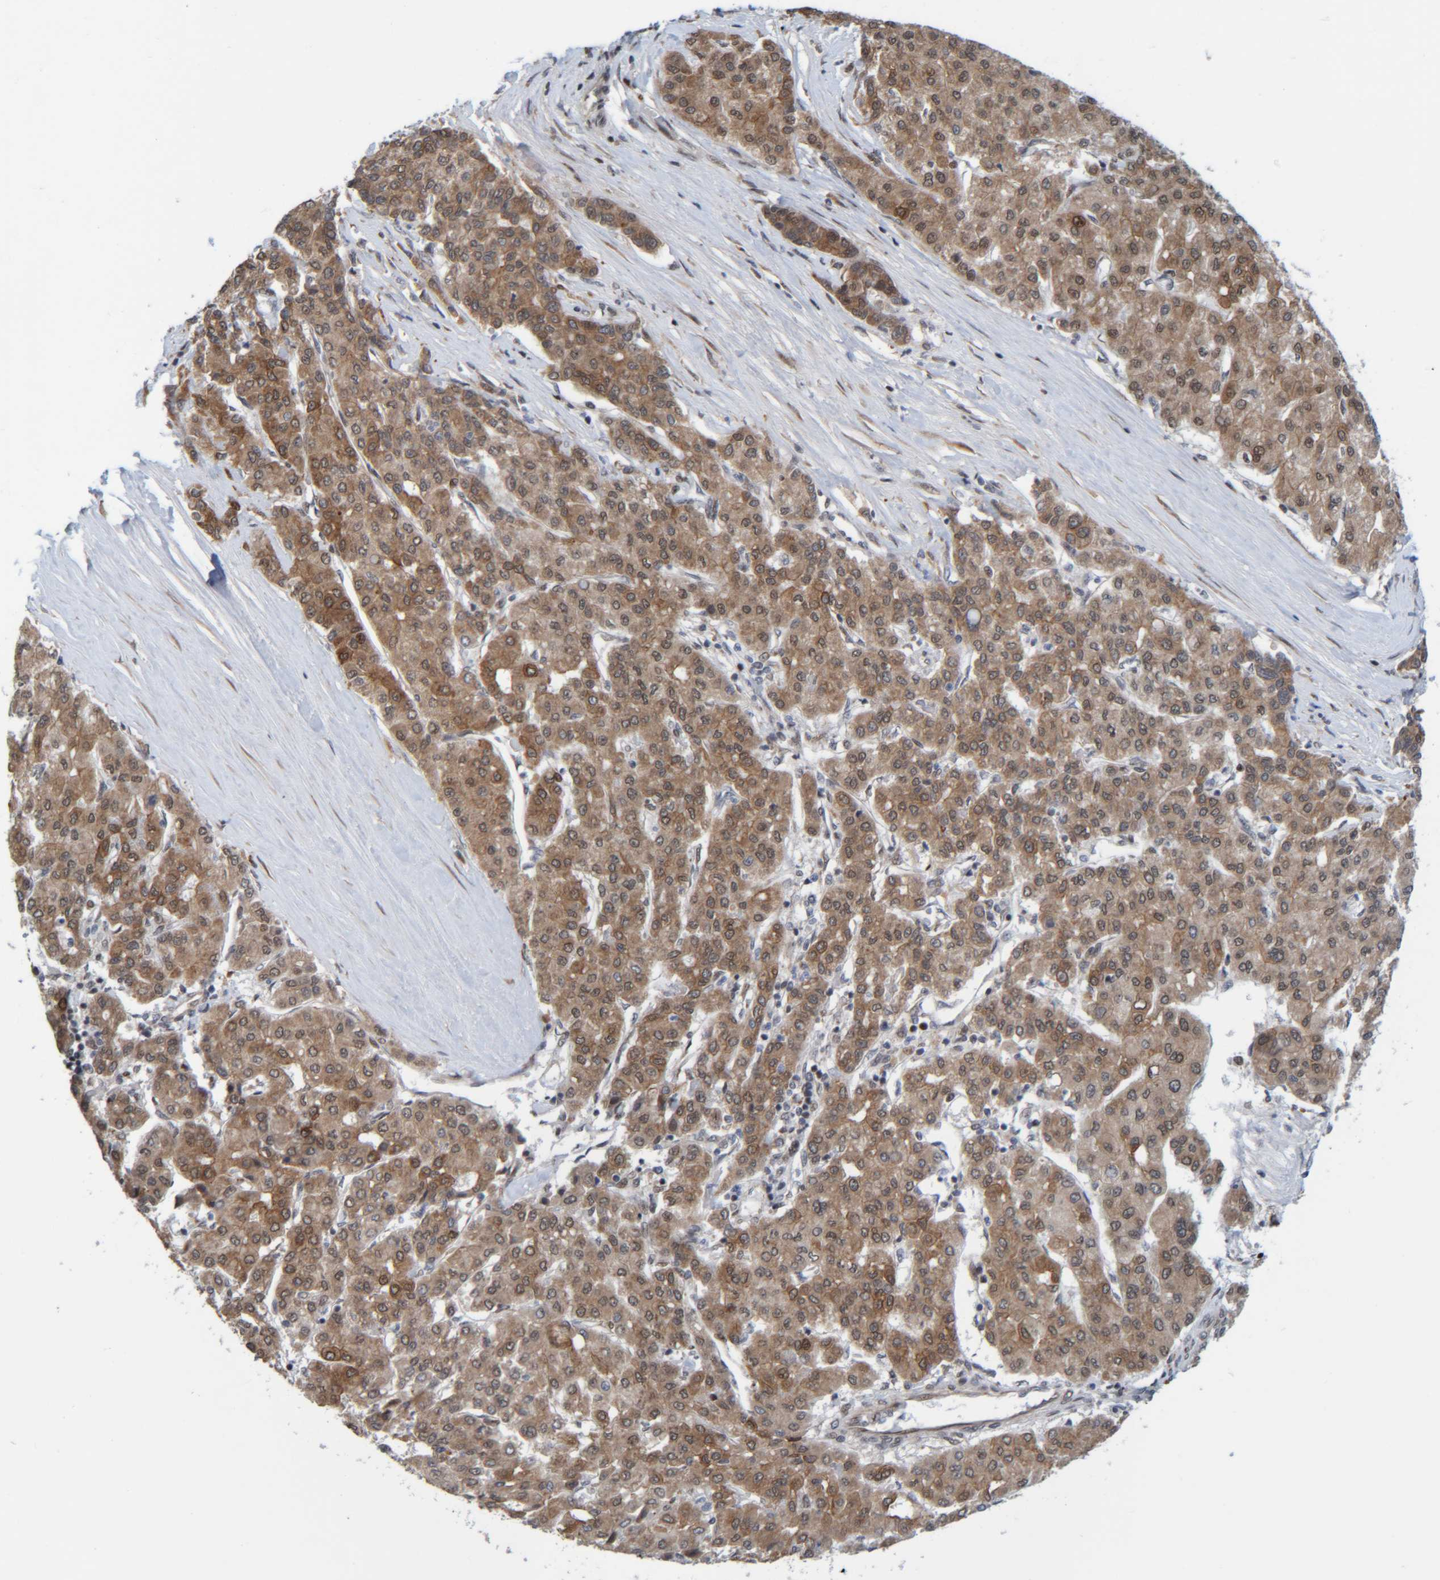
{"staining": {"intensity": "moderate", "quantity": ">75%", "location": "cytoplasmic/membranous"}, "tissue": "liver cancer", "cell_type": "Tumor cells", "image_type": "cancer", "snomed": [{"axis": "morphology", "description": "Carcinoma, Hepatocellular, NOS"}, {"axis": "topography", "description": "Liver"}], "caption": "A micrograph of human liver cancer (hepatocellular carcinoma) stained for a protein exhibits moderate cytoplasmic/membranous brown staining in tumor cells.", "gene": "CCDC57", "patient": {"sex": "male", "age": 65}}